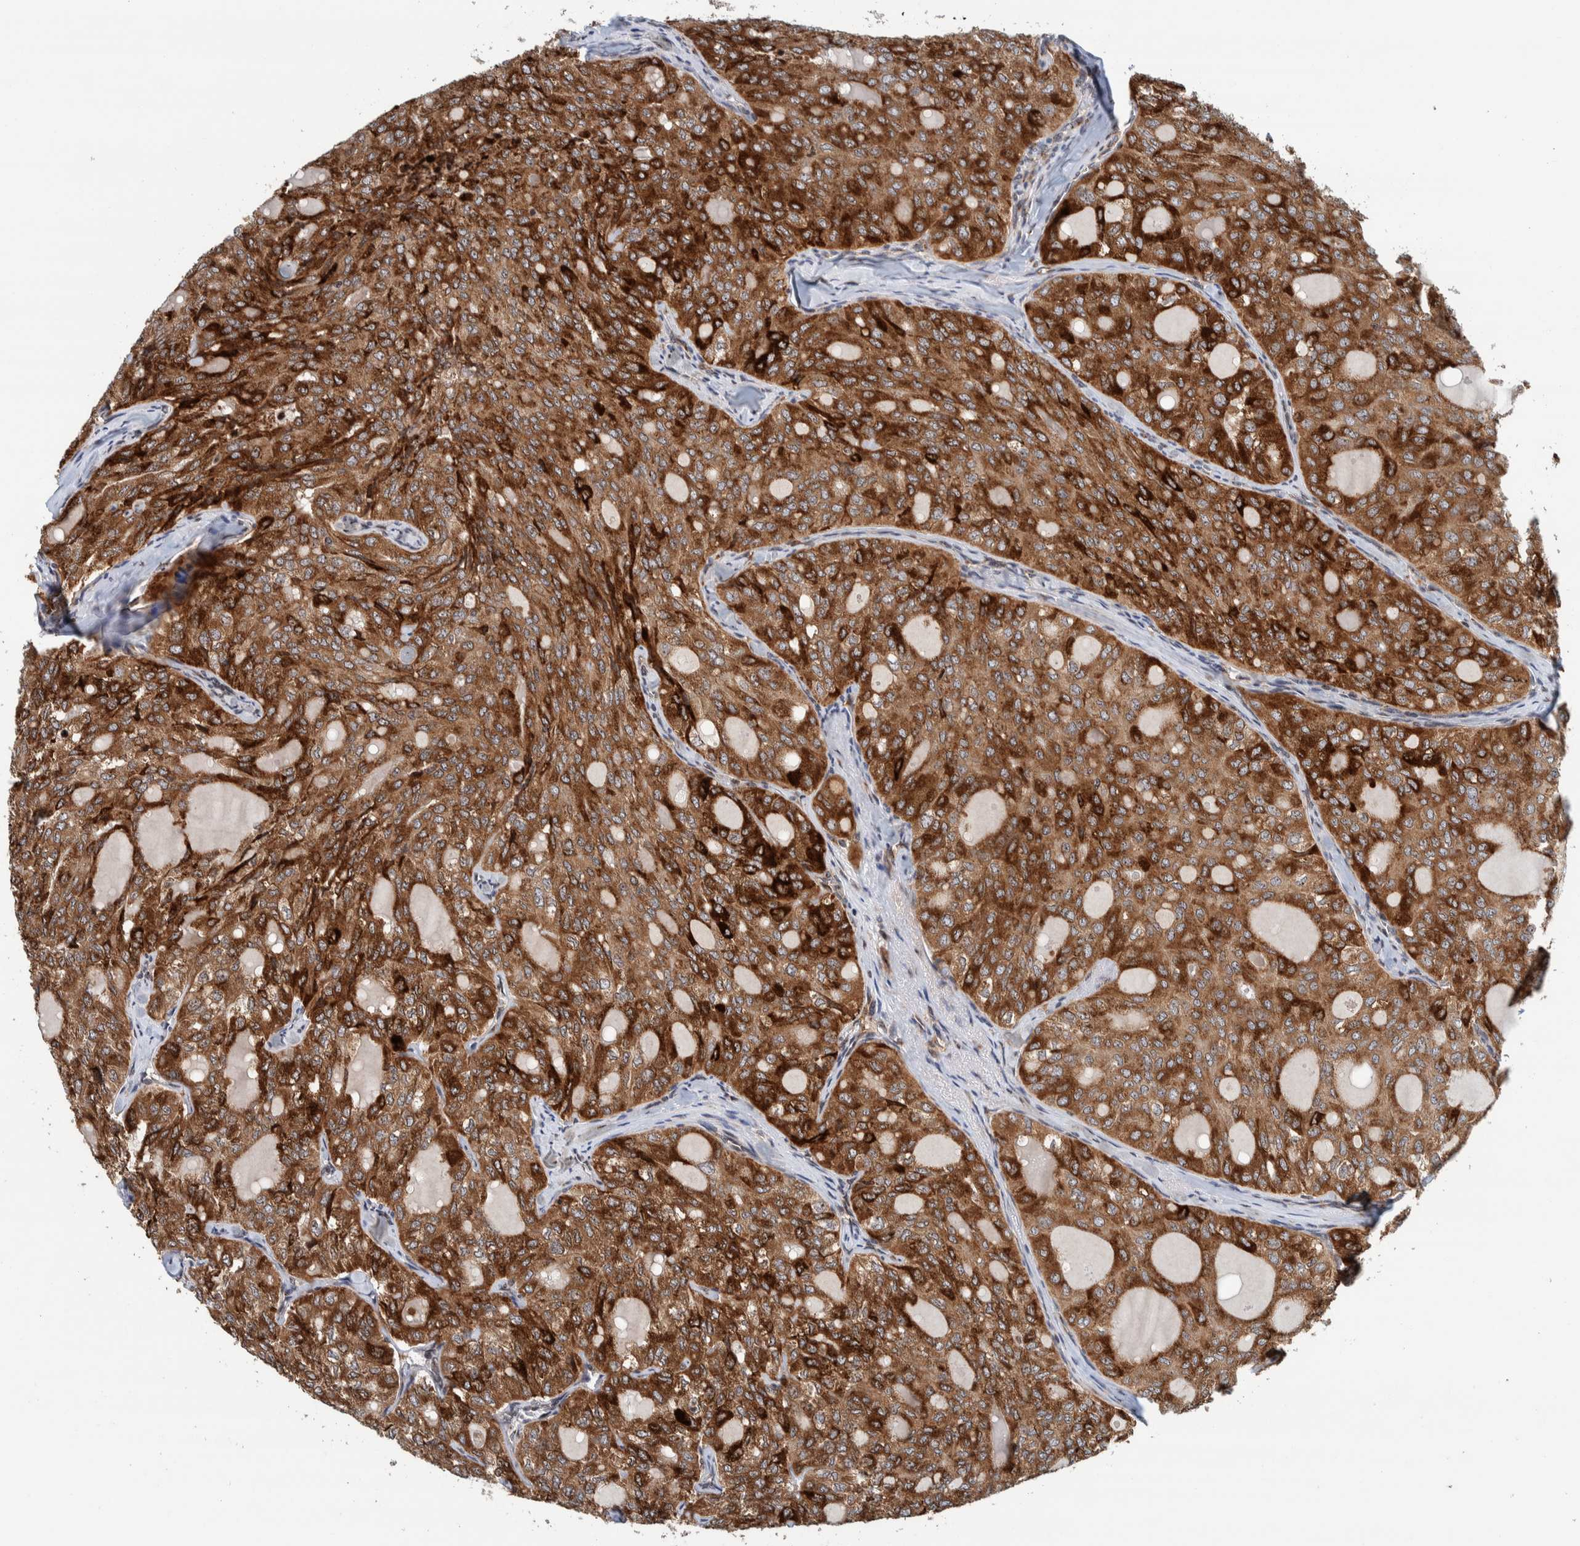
{"staining": {"intensity": "strong", "quantity": ">75%", "location": "cytoplasmic/membranous"}, "tissue": "thyroid cancer", "cell_type": "Tumor cells", "image_type": "cancer", "snomed": [{"axis": "morphology", "description": "Follicular adenoma carcinoma, NOS"}, {"axis": "topography", "description": "Thyroid gland"}], "caption": "Protein expression analysis of thyroid cancer (follicular adenoma carcinoma) demonstrates strong cytoplasmic/membranous staining in approximately >75% of tumor cells.", "gene": "CCDC182", "patient": {"sex": "male", "age": 75}}